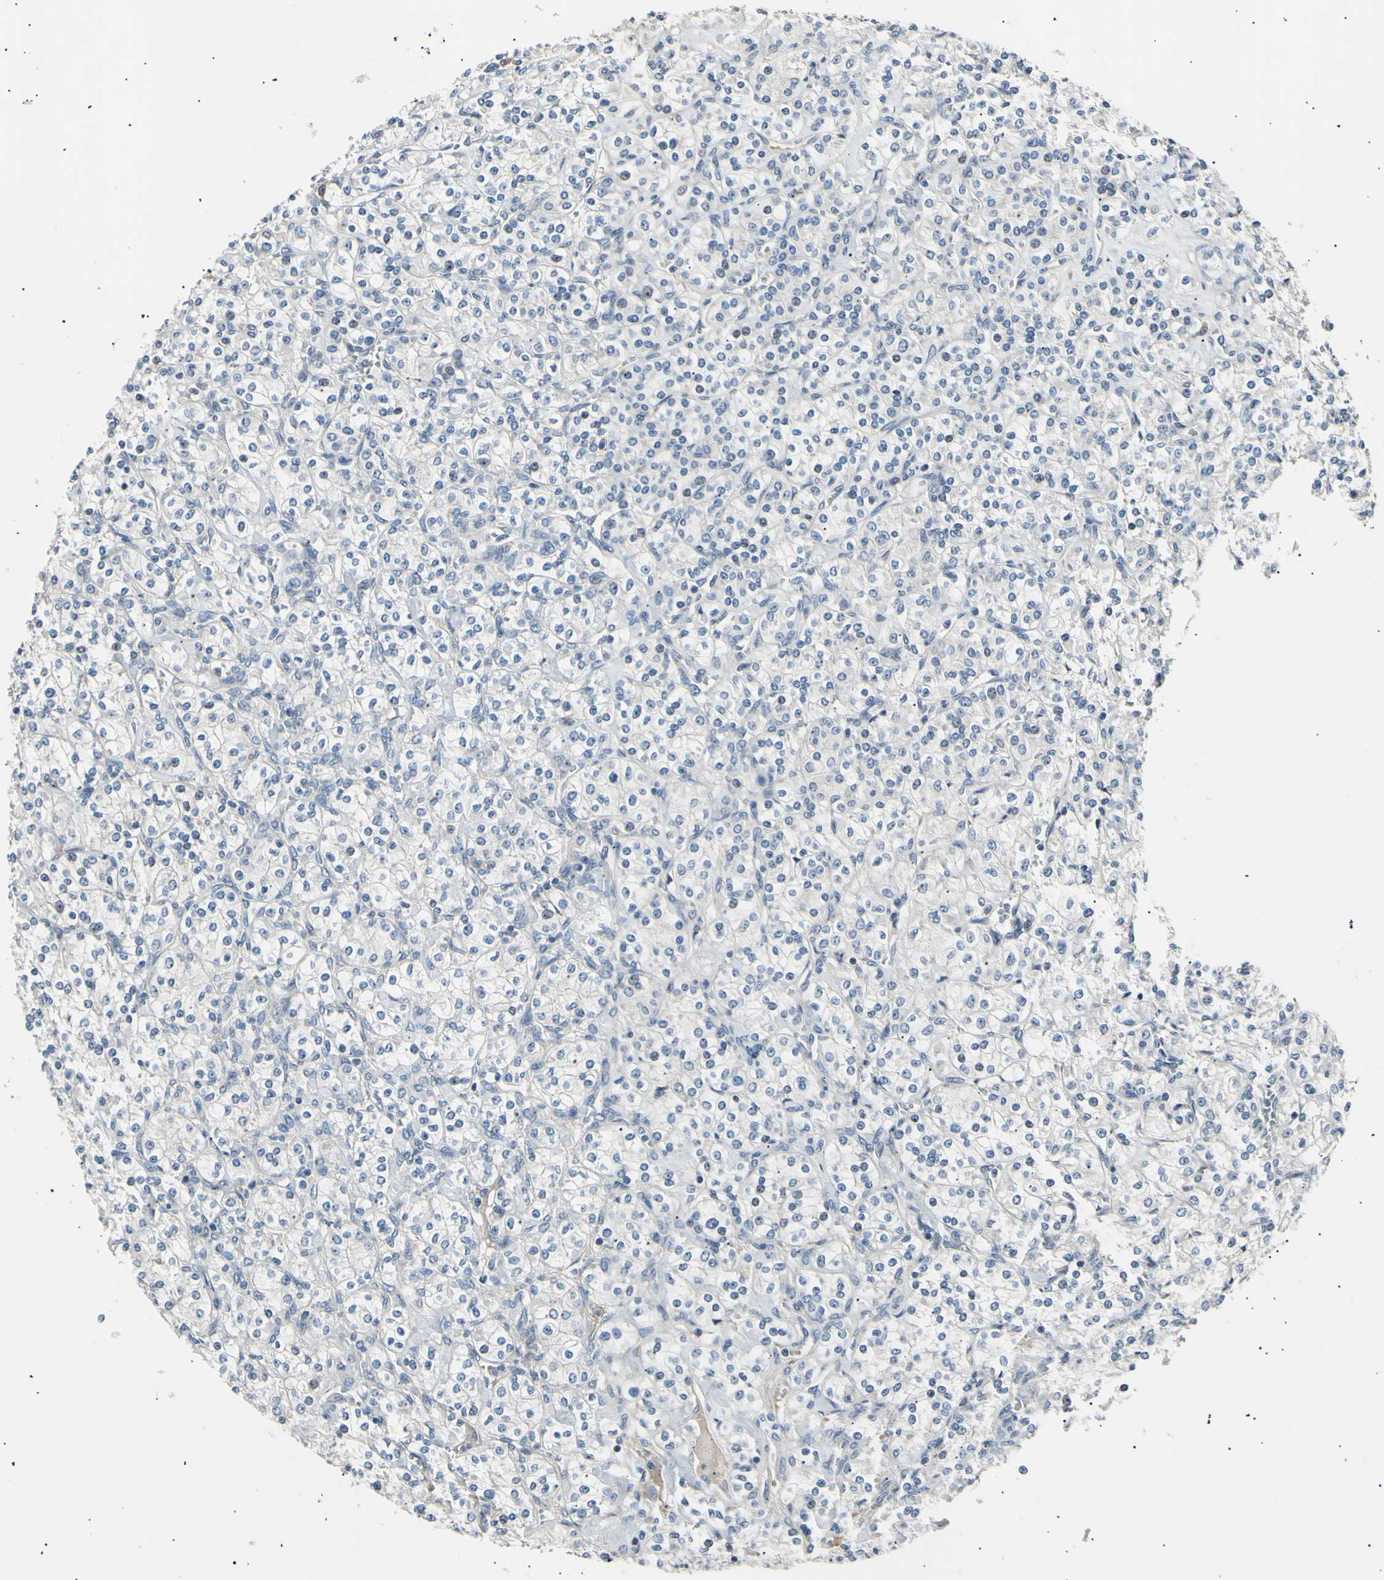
{"staining": {"intensity": "negative", "quantity": "none", "location": "none"}, "tissue": "renal cancer", "cell_type": "Tumor cells", "image_type": "cancer", "snomed": [{"axis": "morphology", "description": "Adenocarcinoma, NOS"}, {"axis": "topography", "description": "Kidney"}], "caption": "Photomicrograph shows no protein staining in tumor cells of renal adenocarcinoma tissue. Brightfield microscopy of IHC stained with DAB (brown) and hematoxylin (blue), captured at high magnification.", "gene": "ITGA6", "patient": {"sex": "male", "age": 77}}